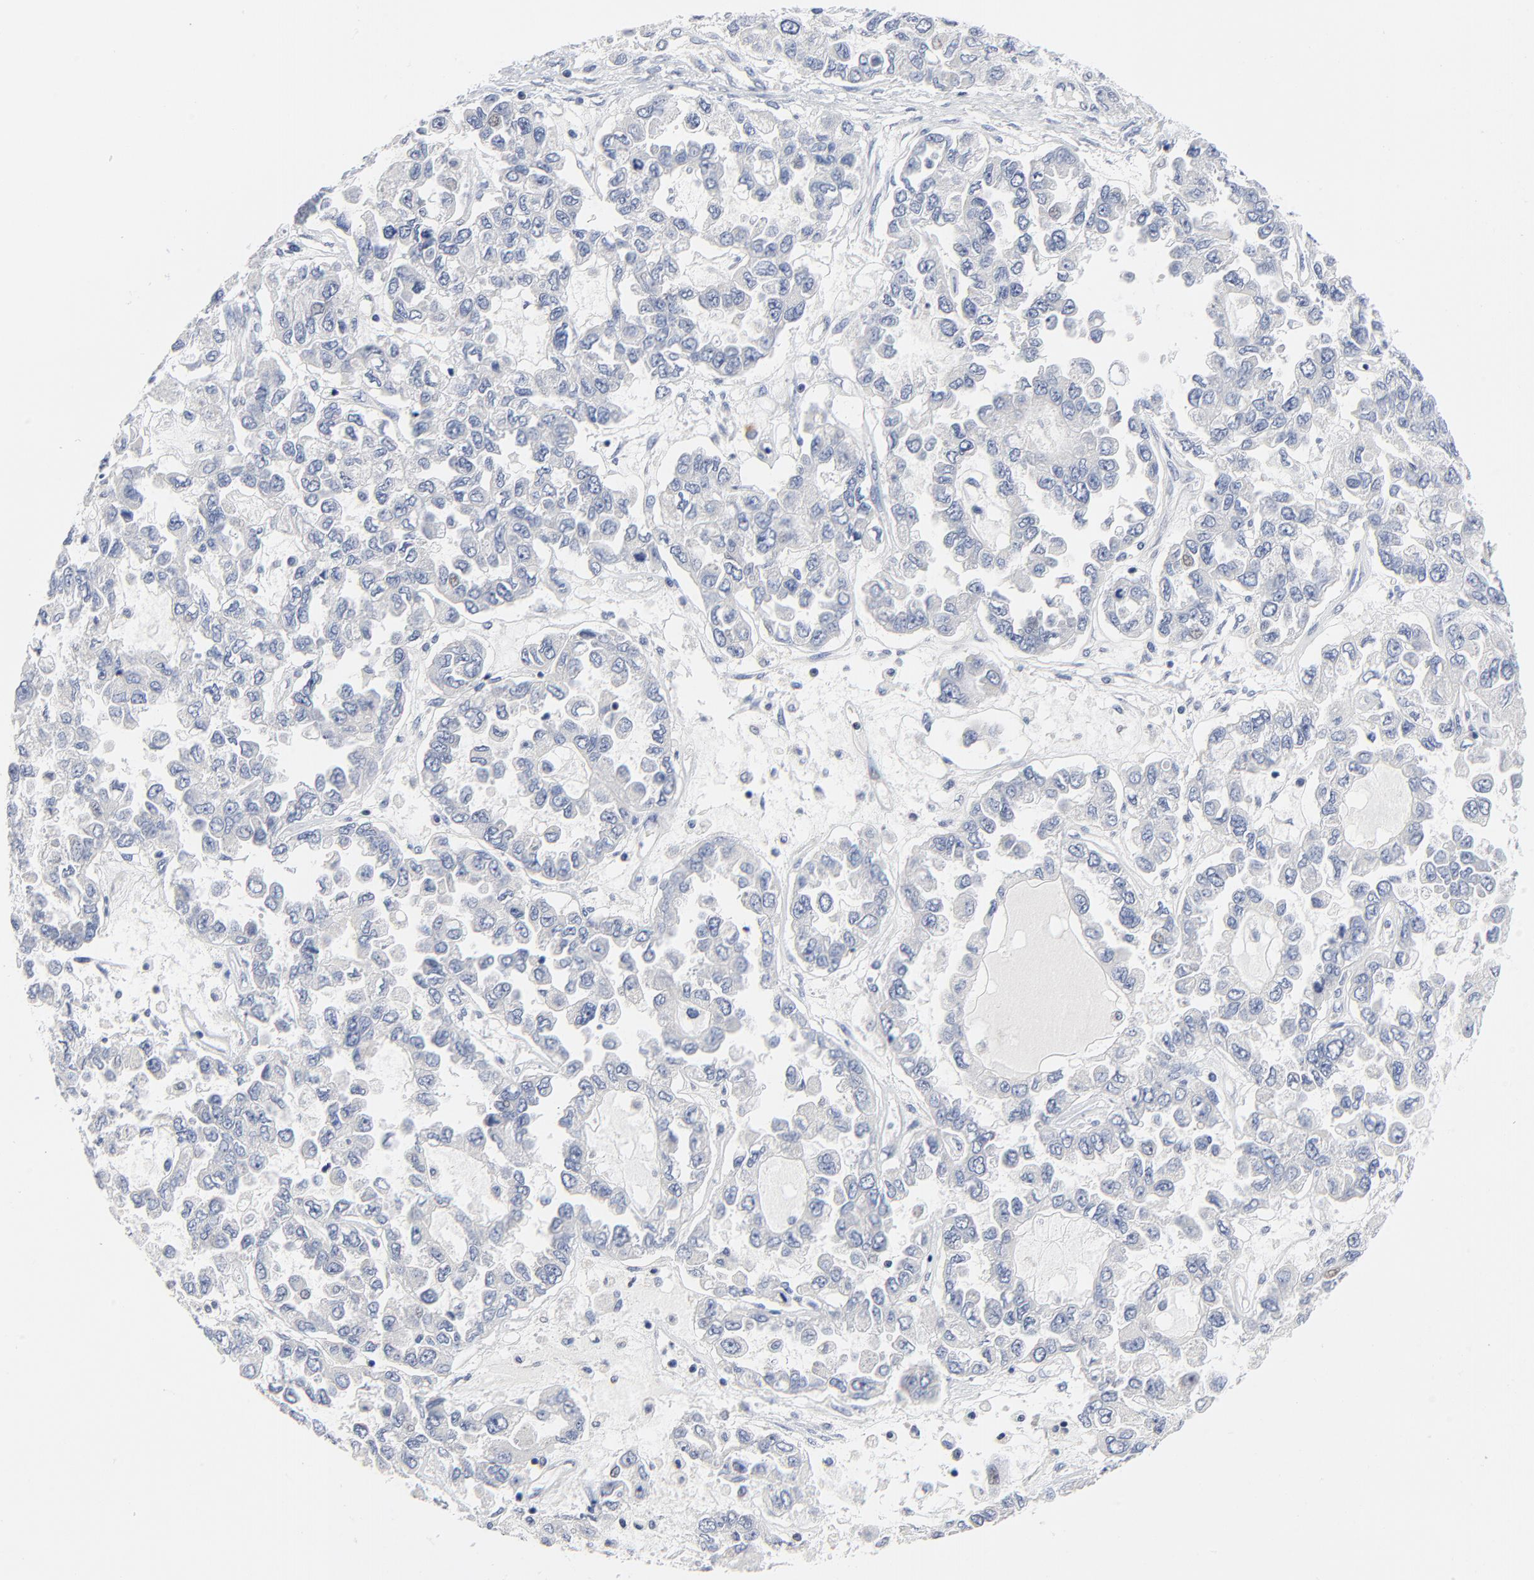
{"staining": {"intensity": "negative", "quantity": "none", "location": "none"}, "tissue": "ovarian cancer", "cell_type": "Tumor cells", "image_type": "cancer", "snomed": [{"axis": "morphology", "description": "Cystadenocarcinoma, serous, NOS"}, {"axis": "topography", "description": "Ovary"}], "caption": "An image of human ovarian cancer is negative for staining in tumor cells.", "gene": "FBXL5", "patient": {"sex": "female", "age": 84}}